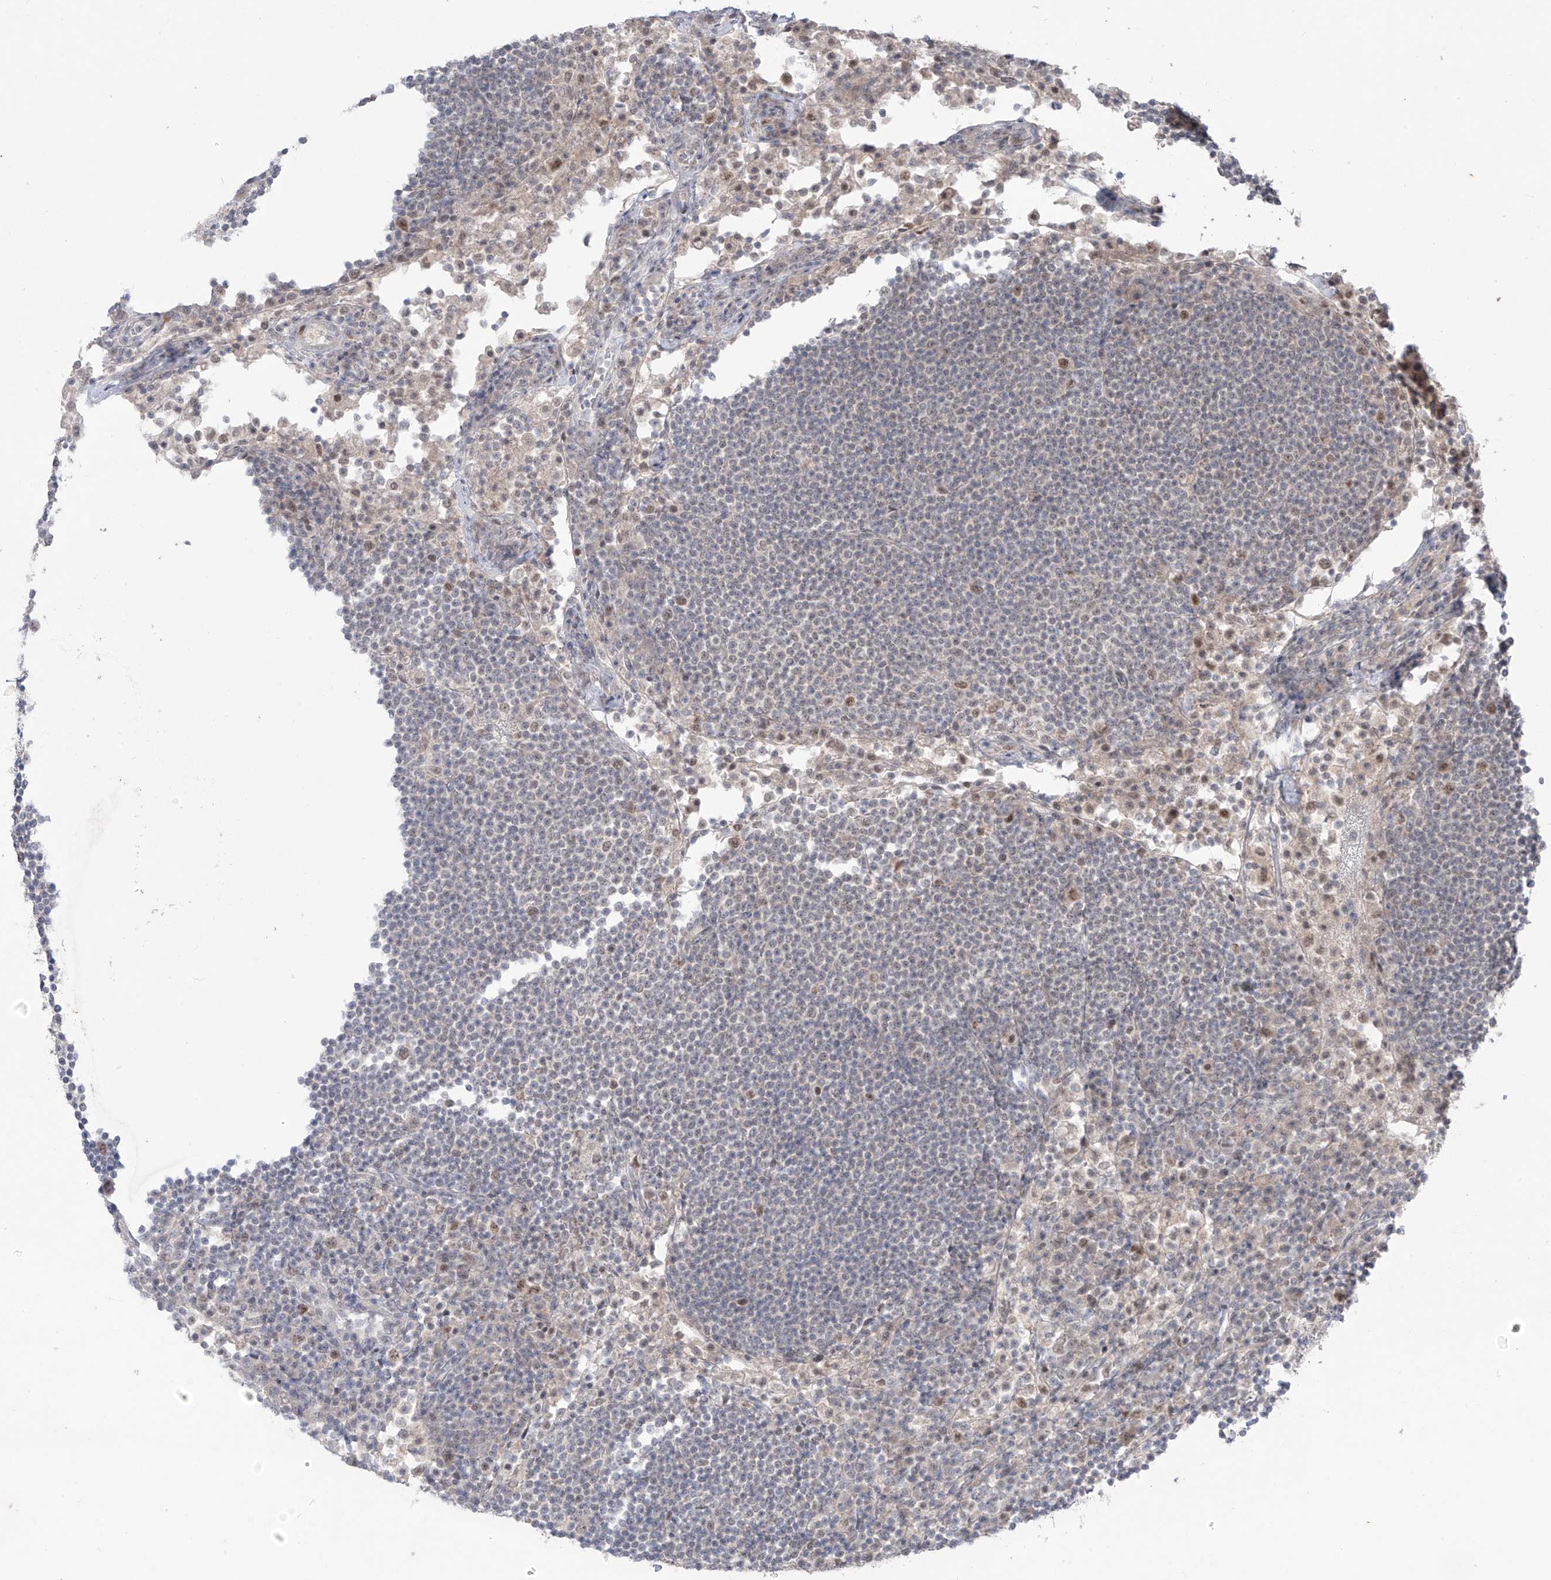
{"staining": {"intensity": "negative", "quantity": "none", "location": "none"}, "tissue": "lymph node", "cell_type": "Germinal center cells", "image_type": "normal", "snomed": [{"axis": "morphology", "description": "Normal tissue, NOS"}, {"axis": "topography", "description": "Lymph node"}], "caption": "A high-resolution image shows immunohistochemistry (IHC) staining of unremarkable lymph node, which reveals no significant staining in germinal center cells.", "gene": "OGT", "patient": {"sex": "female", "age": 53}}